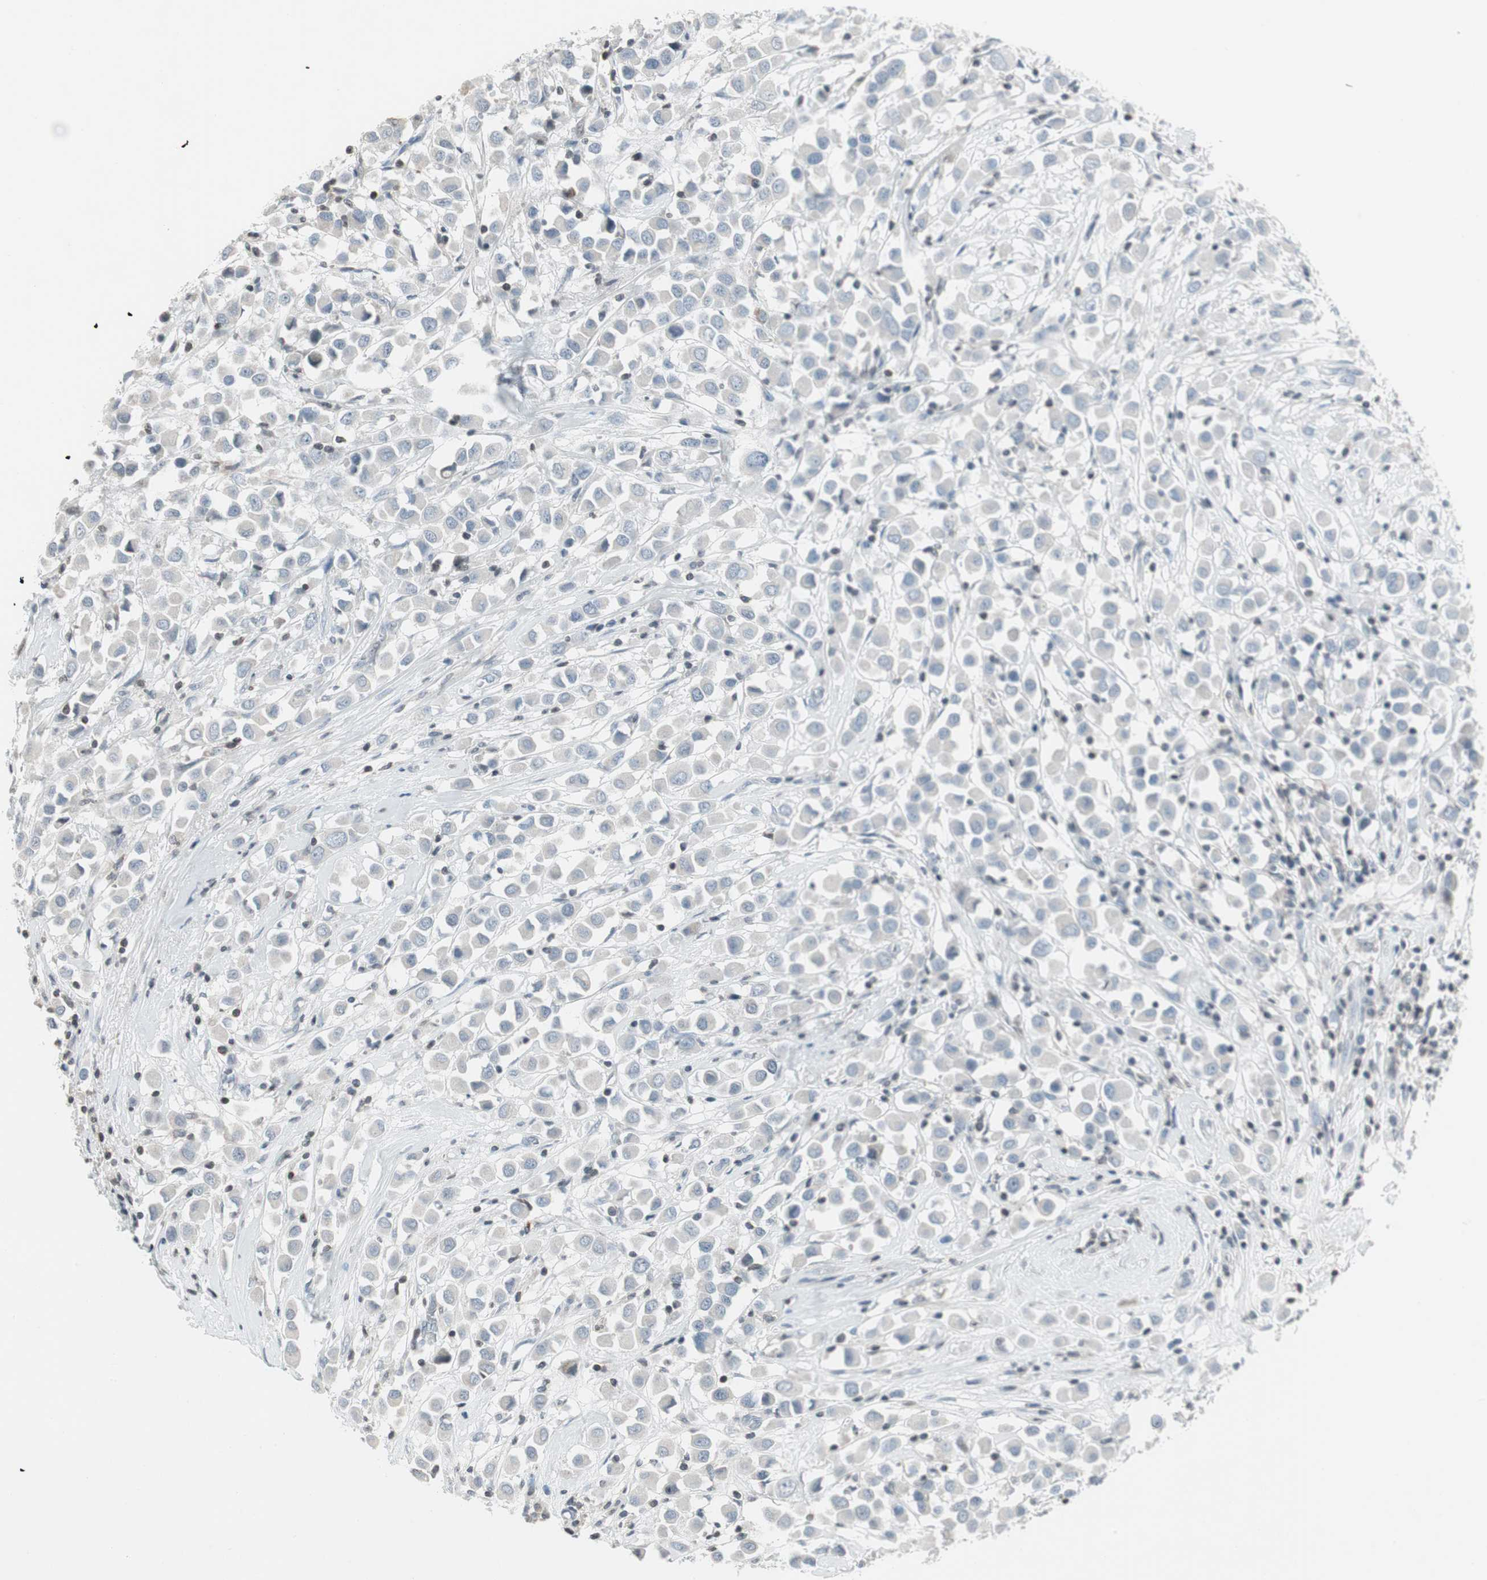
{"staining": {"intensity": "negative", "quantity": "none", "location": "none"}, "tissue": "breast cancer", "cell_type": "Tumor cells", "image_type": "cancer", "snomed": [{"axis": "morphology", "description": "Duct carcinoma"}, {"axis": "topography", "description": "Breast"}], "caption": "A photomicrograph of human invasive ductal carcinoma (breast) is negative for staining in tumor cells.", "gene": "ARG2", "patient": {"sex": "female", "age": 61}}